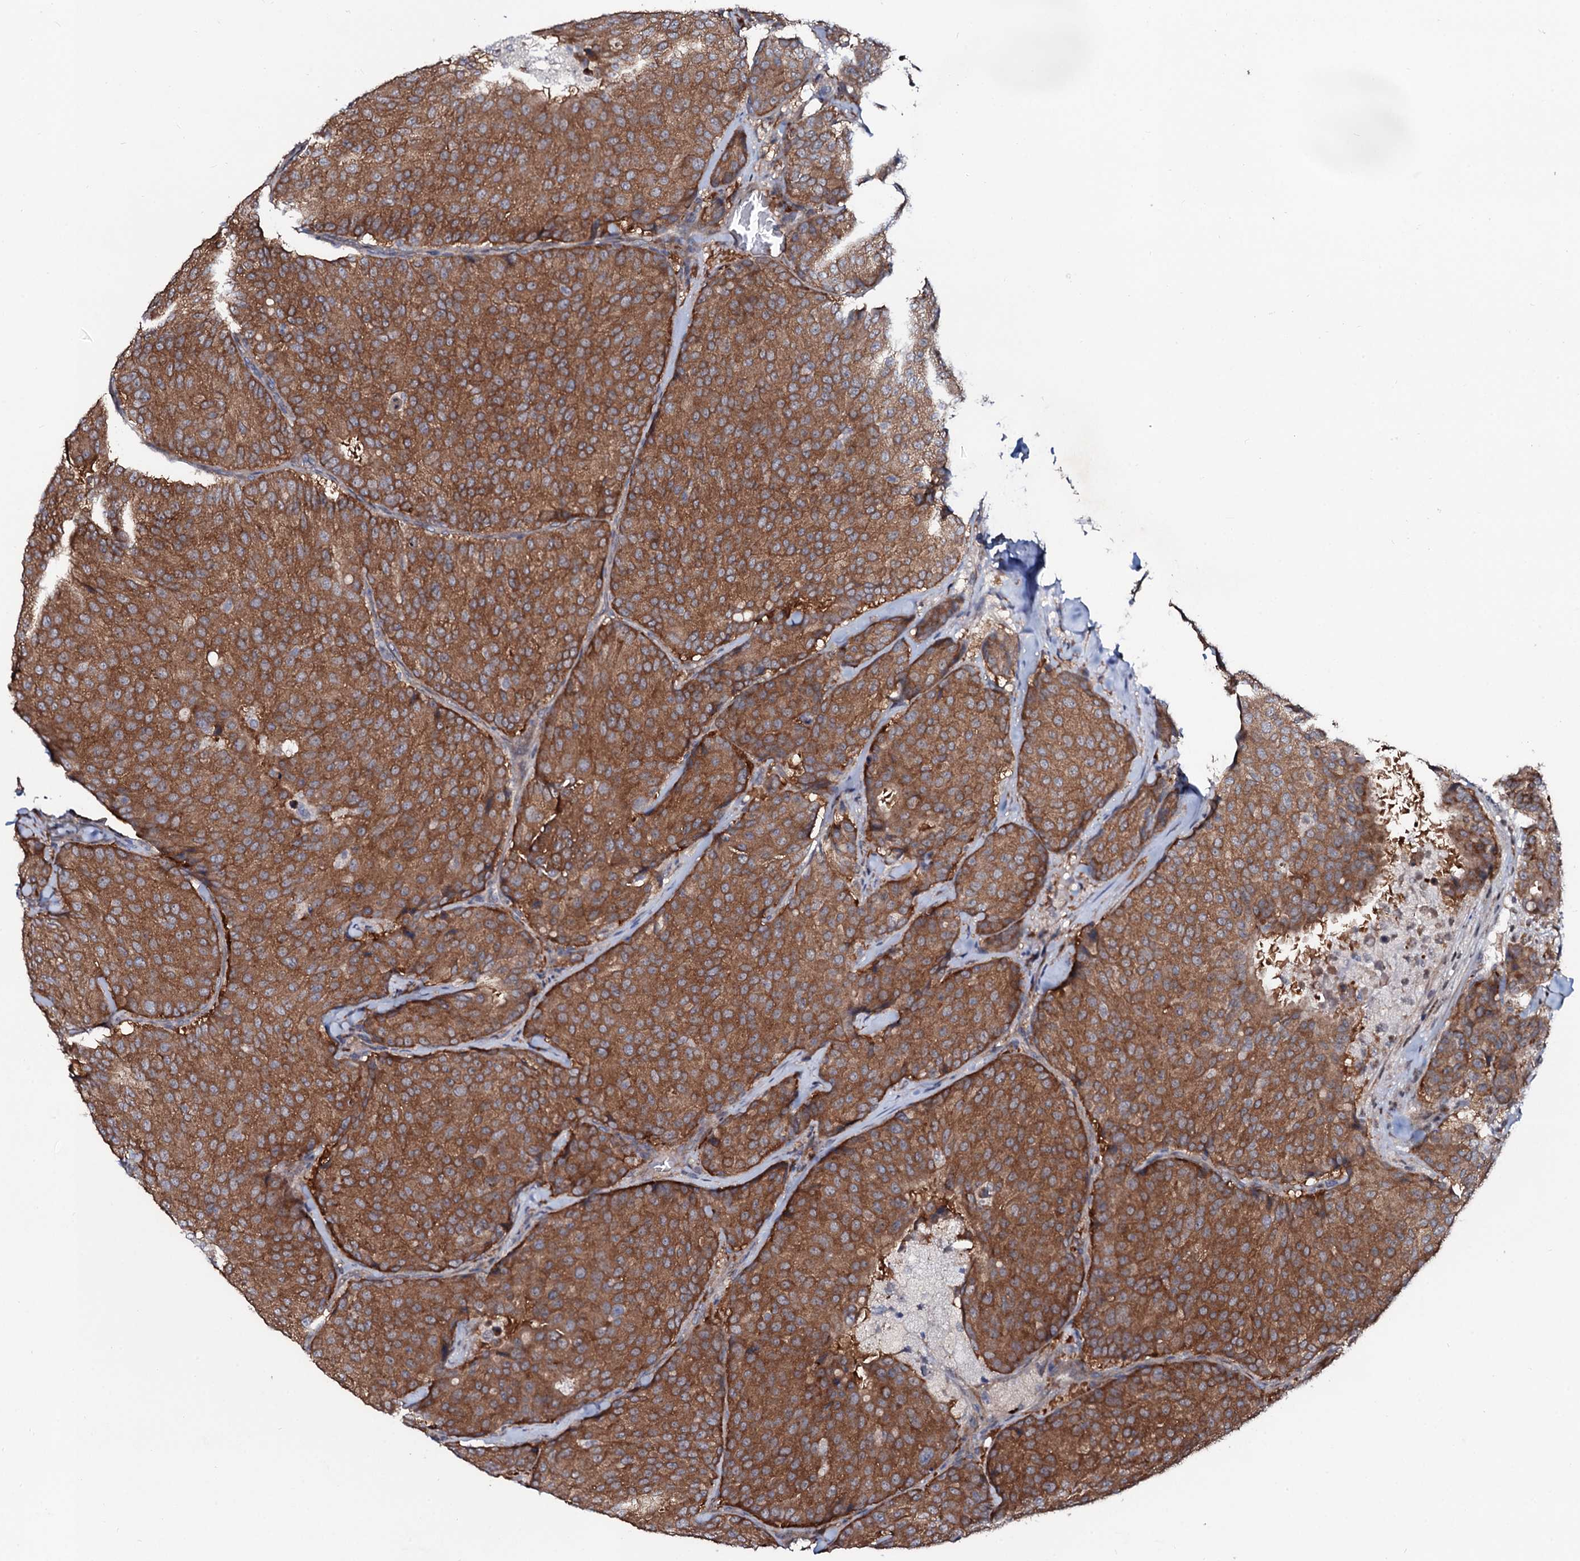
{"staining": {"intensity": "strong", "quantity": ">75%", "location": "cytoplasmic/membranous"}, "tissue": "breast cancer", "cell_type": "Tumor cells", "image_type": "cancer", "snomed": [{"axis": "morphology", "description": "Duct carcinoma"}, {"axis": "topography", "description": "Breast"}], "caption": "An image of human intraductal carcinoma (breast) stained for a protein shows strong cytoplasmic/membranous brown staining in tumor cells. (DAB (3,3'-diaminobenzidine) IHC with brightfield microscopy, high magnification).", "gene": "COG6", "patient": {"sex": "female", "age": 75}}